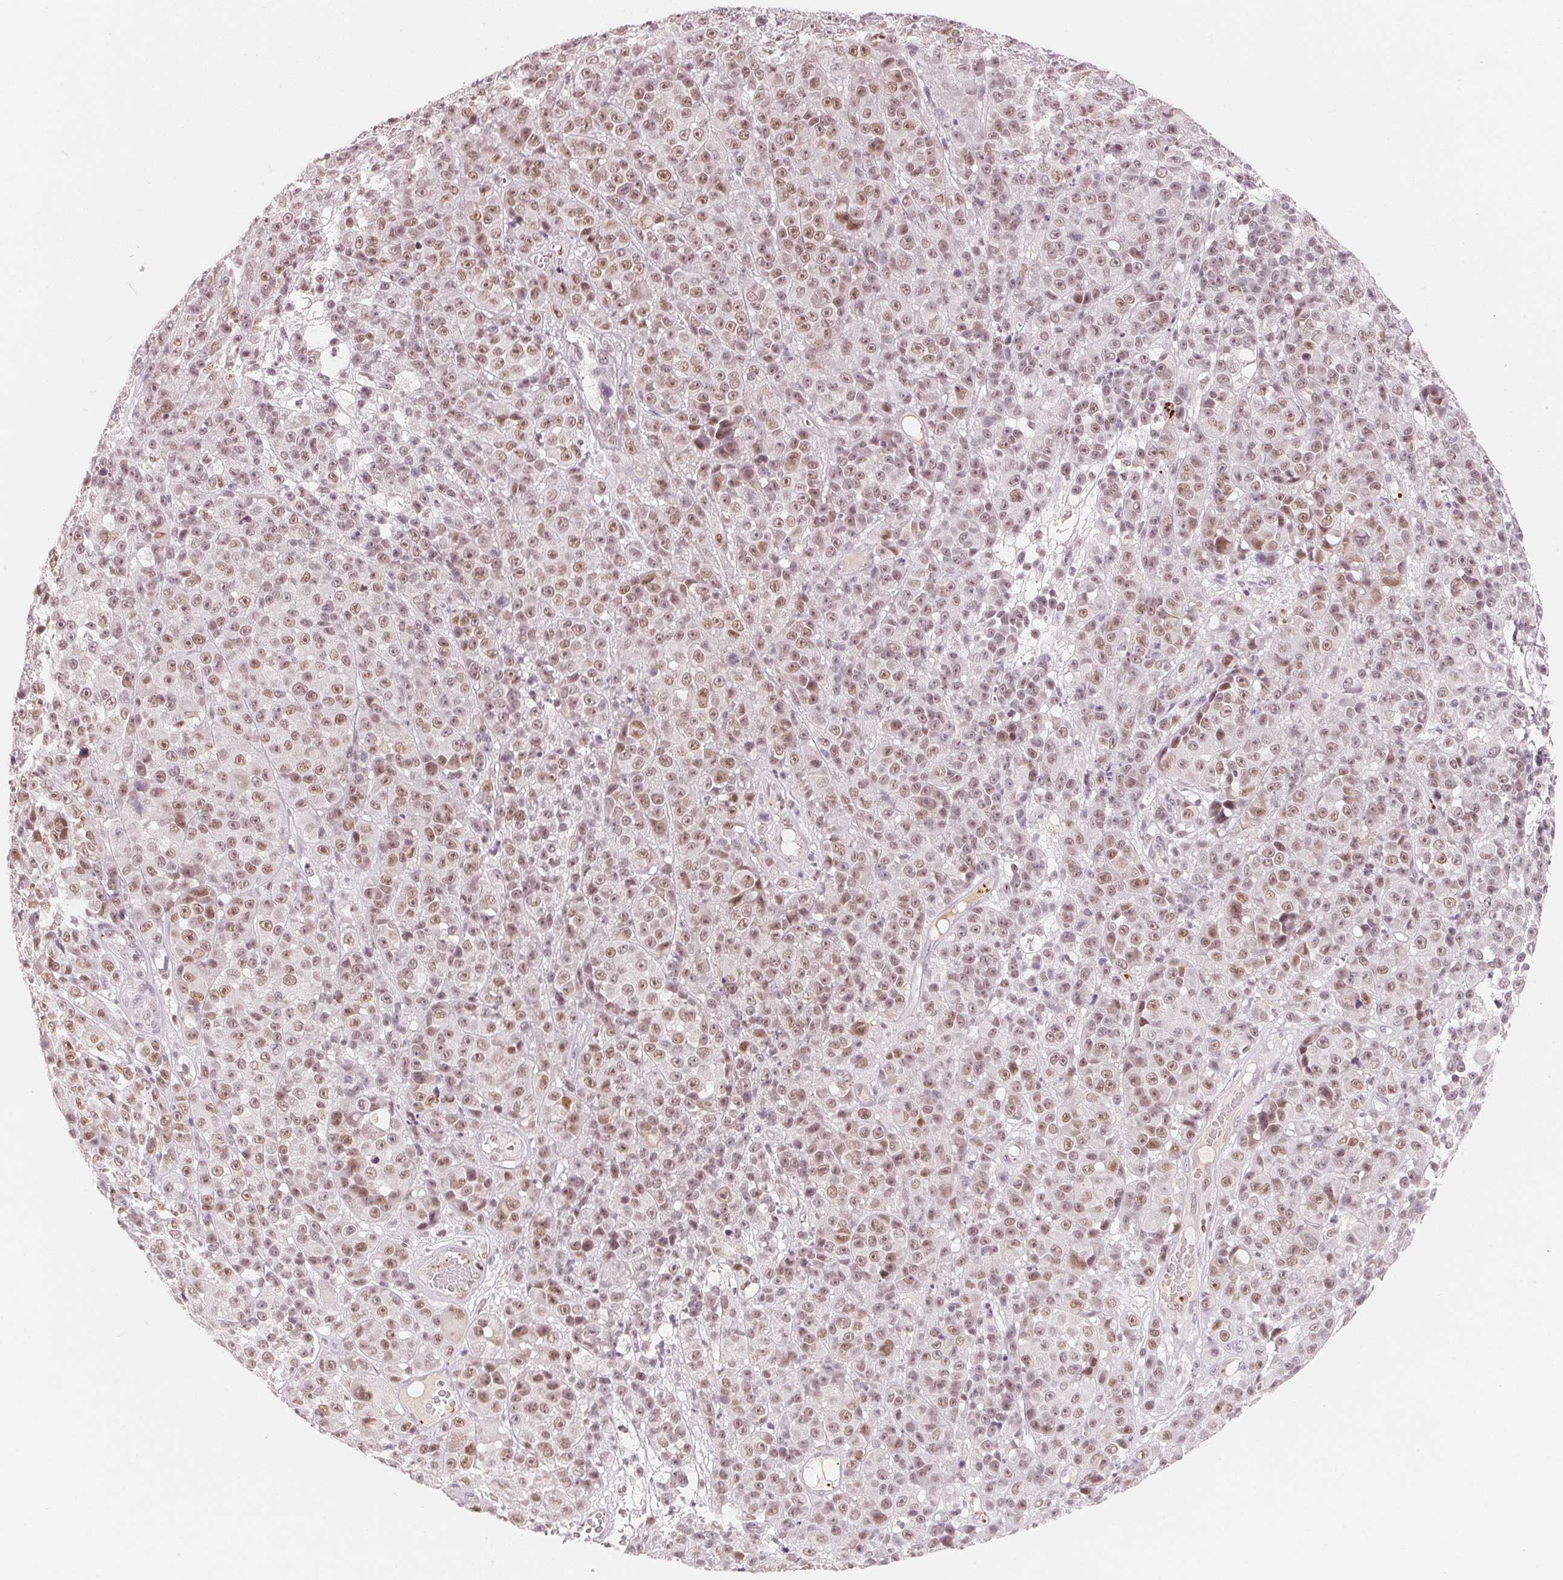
{"staining": {"intensity": "weak", "quantity": ">75%", "location": "nuclear"}, "tissue": "melanoma", "cell_type": "Tumor cells", "image_type": "cancer", "snomed": [{"axis": "morphology", "description": "Malignant melanoma, NOS"}, {"axis": "topography", "description": "Skin"}, {"axis": "topography", "description": "Skin of back"}], "caption": "Tumor cells reveal weak nuclear staining in about >75% of cells in melanoma.", "gene": "ARHGAP22", "patient": {"sex": "male", "age": 91}}